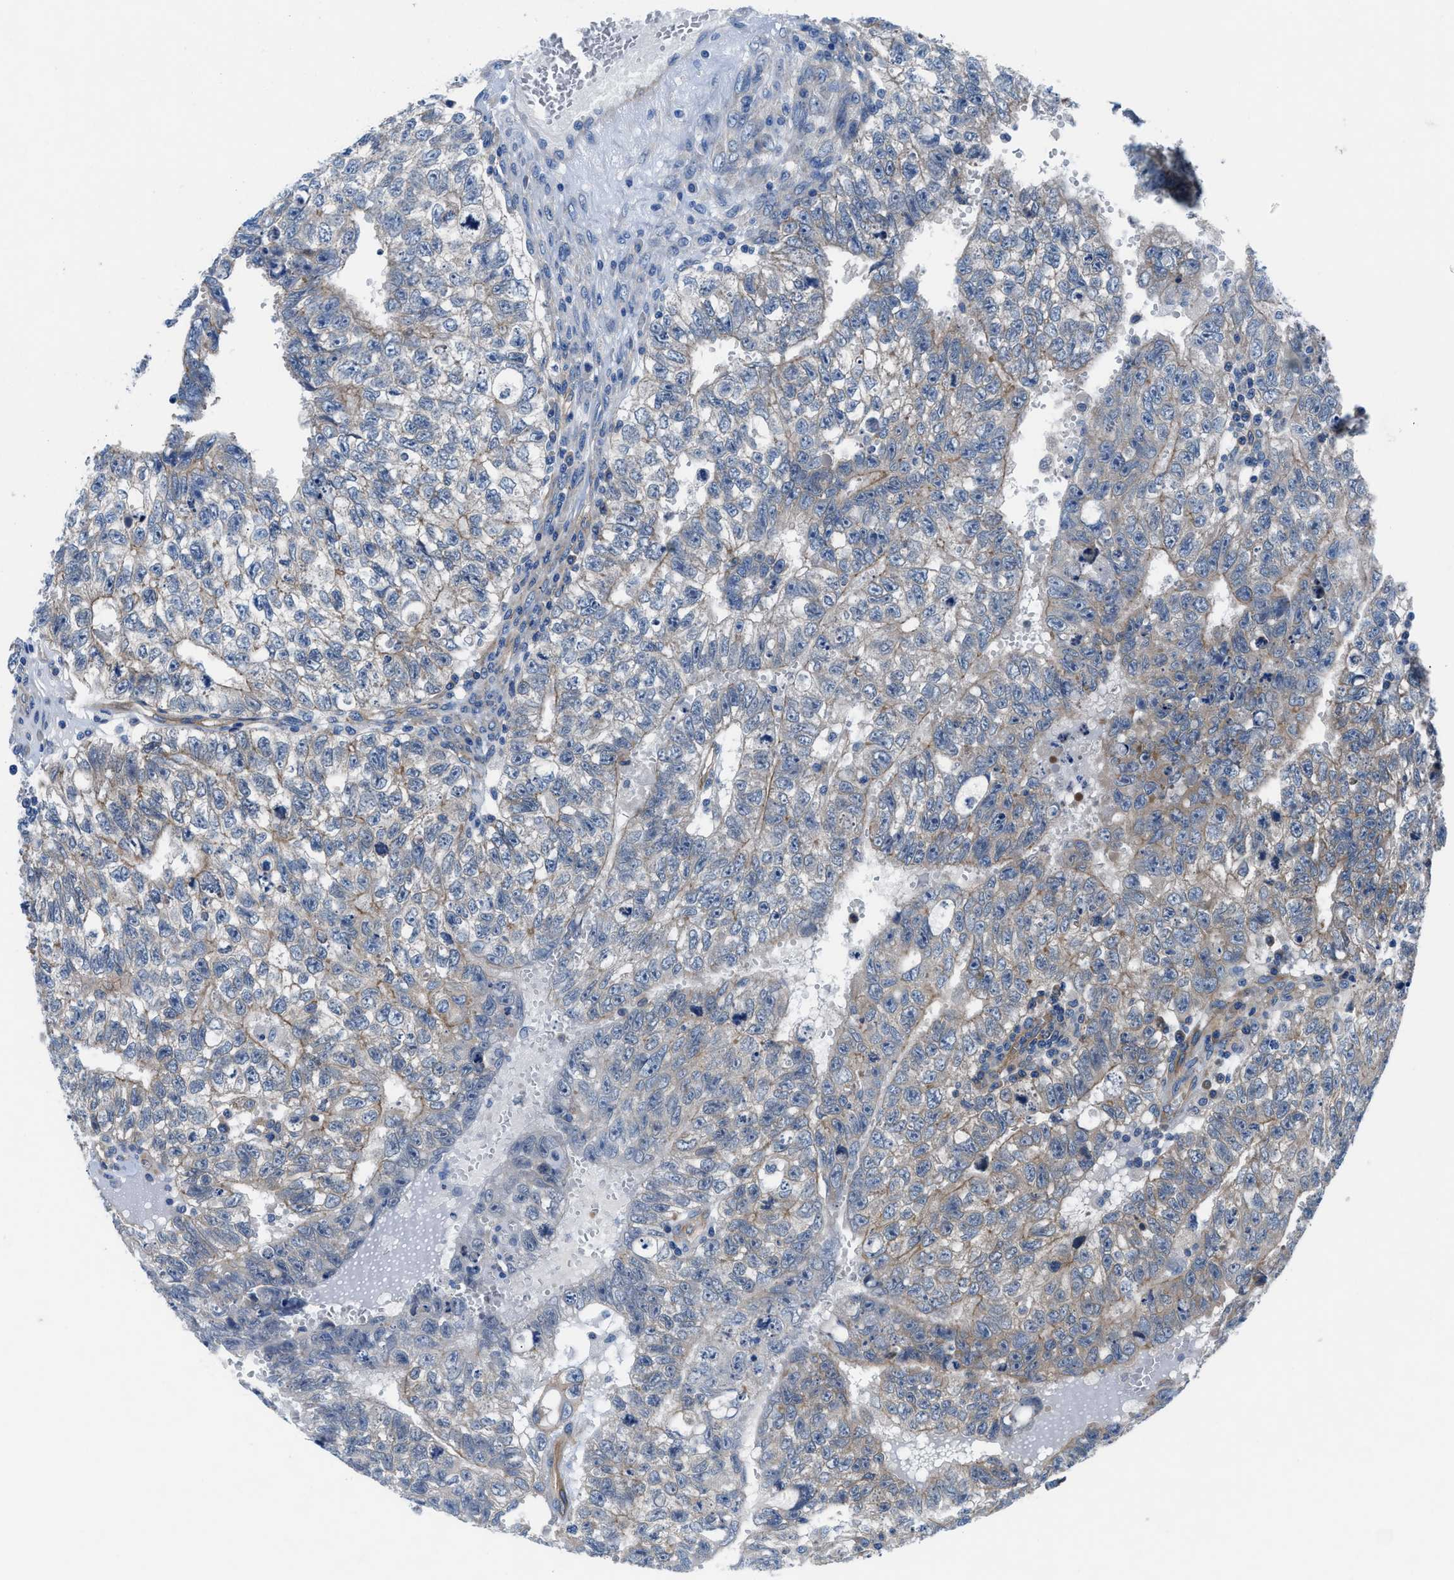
{"staining": {"intensity": "weak", "quantity": "25%-75%", "location": "cytoplasmic/membranous"}, "tissue": "testis cancer", "cell_type": "Tumor cells", "image_type": "cancer", "snomed": [{"axis": "morphology", "description": "Seminoma, NOS"}, {"axis": "morphology", "description": "Carcinoma, Embryonal, NOS"}, {"axis": "topography", "description": "Testis"}], "caption": "An IHC histopathology image of neoplastic tissue is shown. Protein staining in brown labels weak cytoplasmic/membranous positivity in testis cancer (seminoma) within tumor cells.", "gene": "TRIP4", "patient": {"sex": "male", "age": 38}}